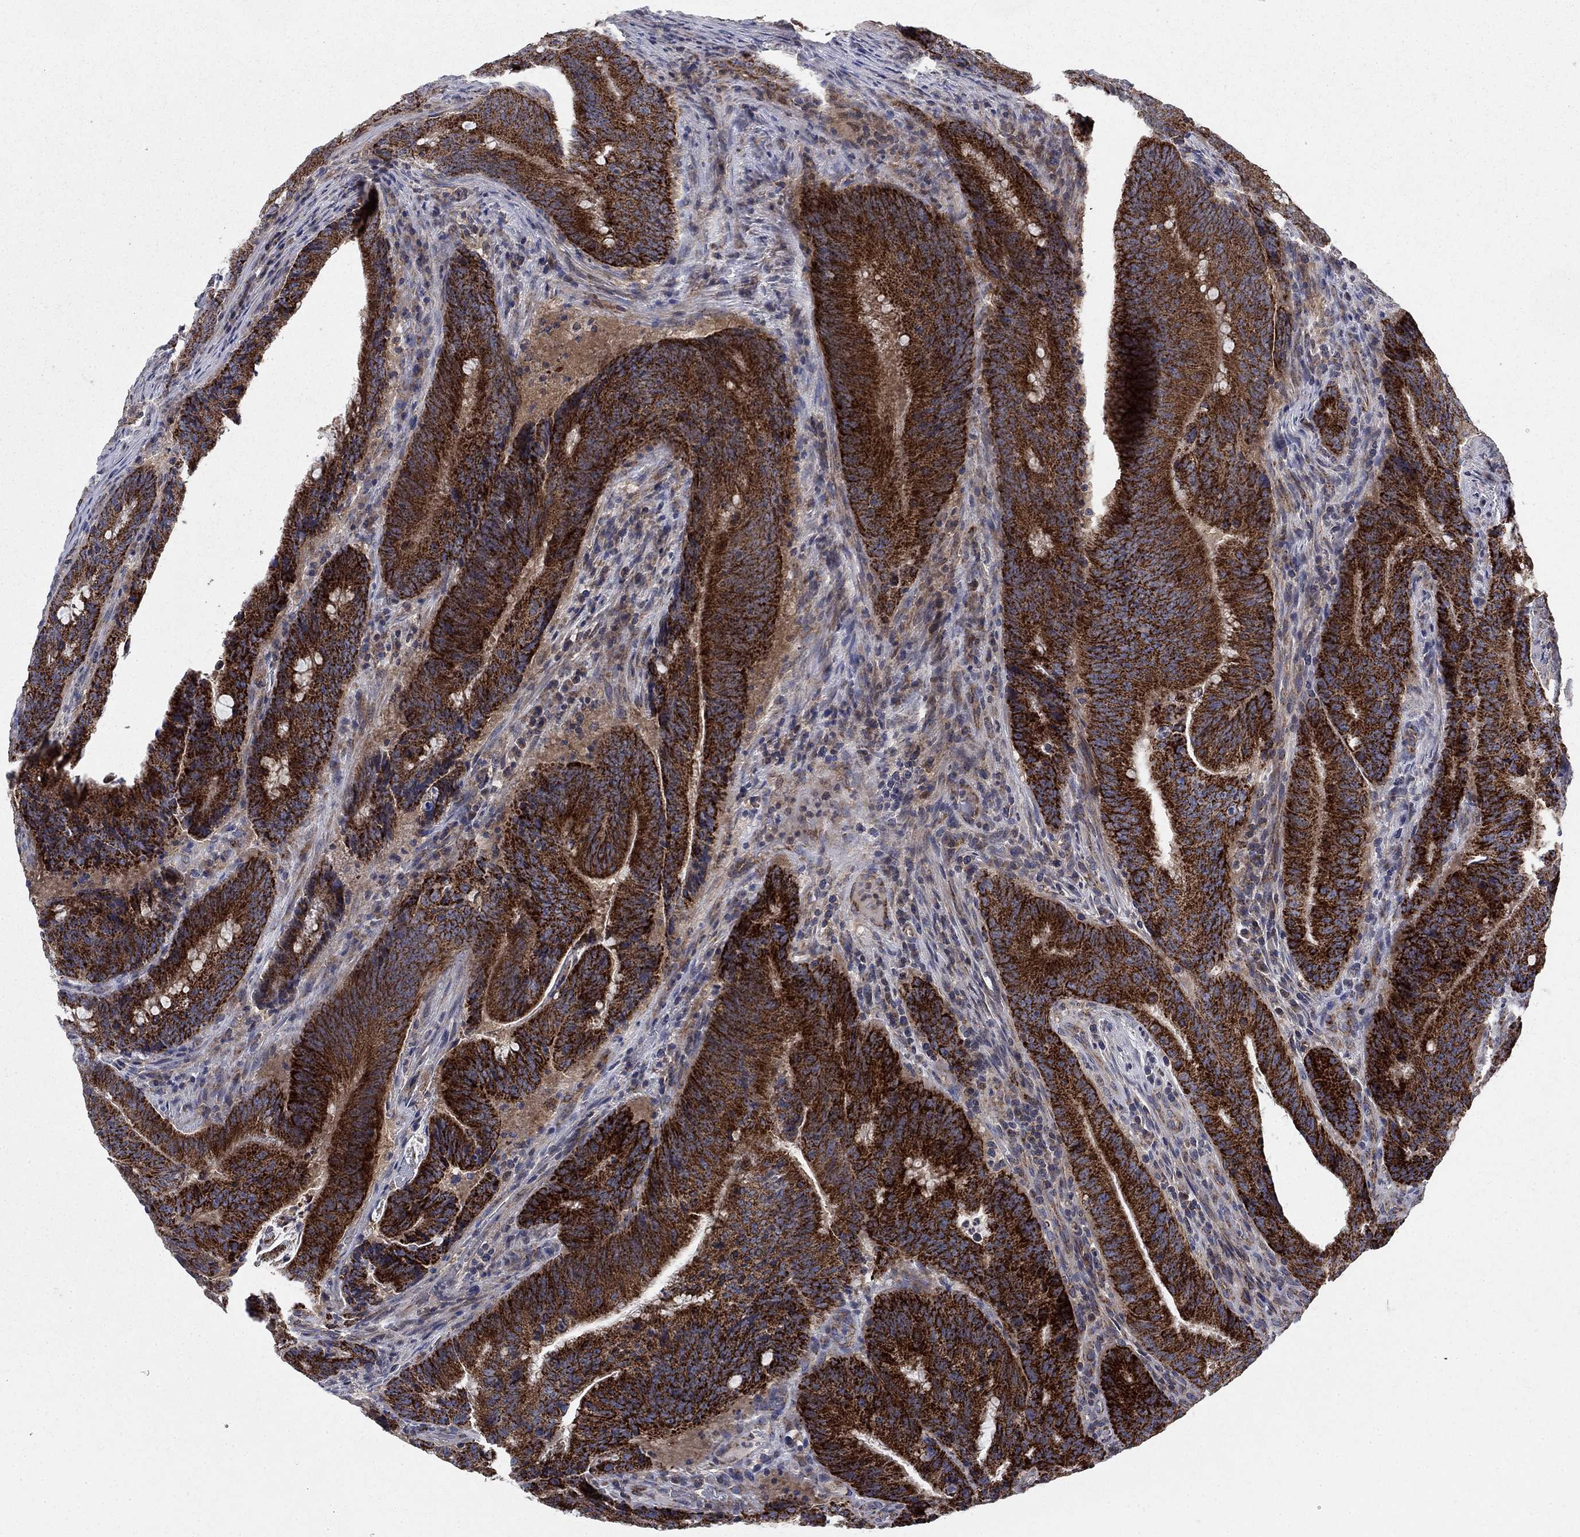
{"staining": {"intensity": "strong", "quantity": ">75%", "location": "cytoplasmic/membranous"}, "tissue": "colorectal cancer", "cell_type": "Tumor cells", "image_type": "cancer", "snomed": [{"axis": "morphology", "description": "Adenocarcinoma, NOS"}, {"axis": "topography", "description": "Colon"}], "caption": "Strong cytoplasmic/membranous protein expression is identified in approximately >75% of tumor cells in colorectal cancer (adenocarcinoma).", "gene": "NME7", "patient": {"sex": "female", "age": 87}}